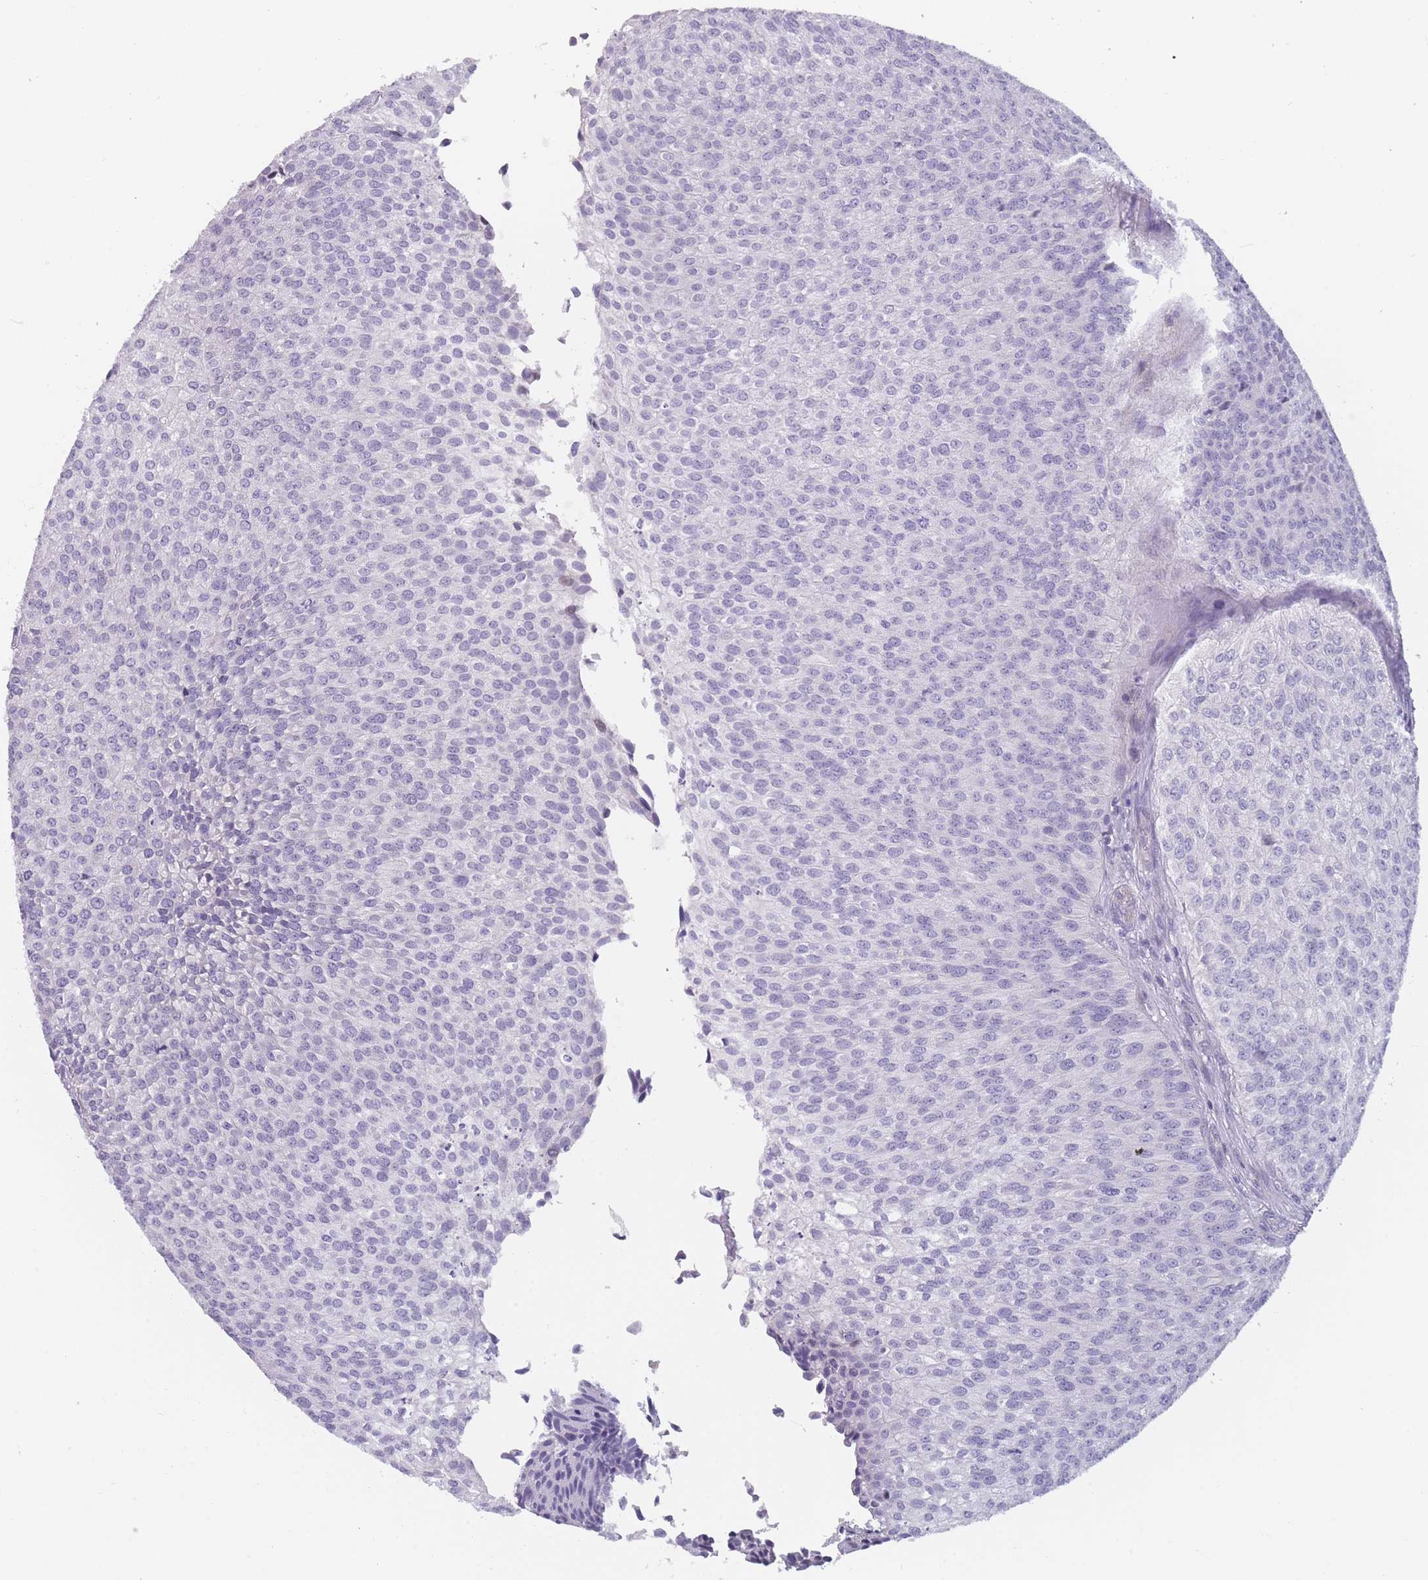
{"staining": {"intensity": "negative", "quantity": "none", "location": "none"}, "tissue": "urothelial cancer", "cell_type": "Tumor cells", "image_type": "cancer", "snomed": [{"axis": "morphology", "description": "Urothelial carcinoma, Low grade"}, {"axis": "topography", "description": "Urinary bladder"}], "caption": "A high-resolution histopathology image shows immunohistochemistry staining of urothelial carcinoma (low-grade), which reveals no significant expression in tumor cells. The staining was performed using DAB to visualize the protein expression in brown, while the nuclei were stained in blue with hematoxylin (Magnification: 20x).", "gene": "FAM83F", "patient": {"sex": "male", "age": 84}}